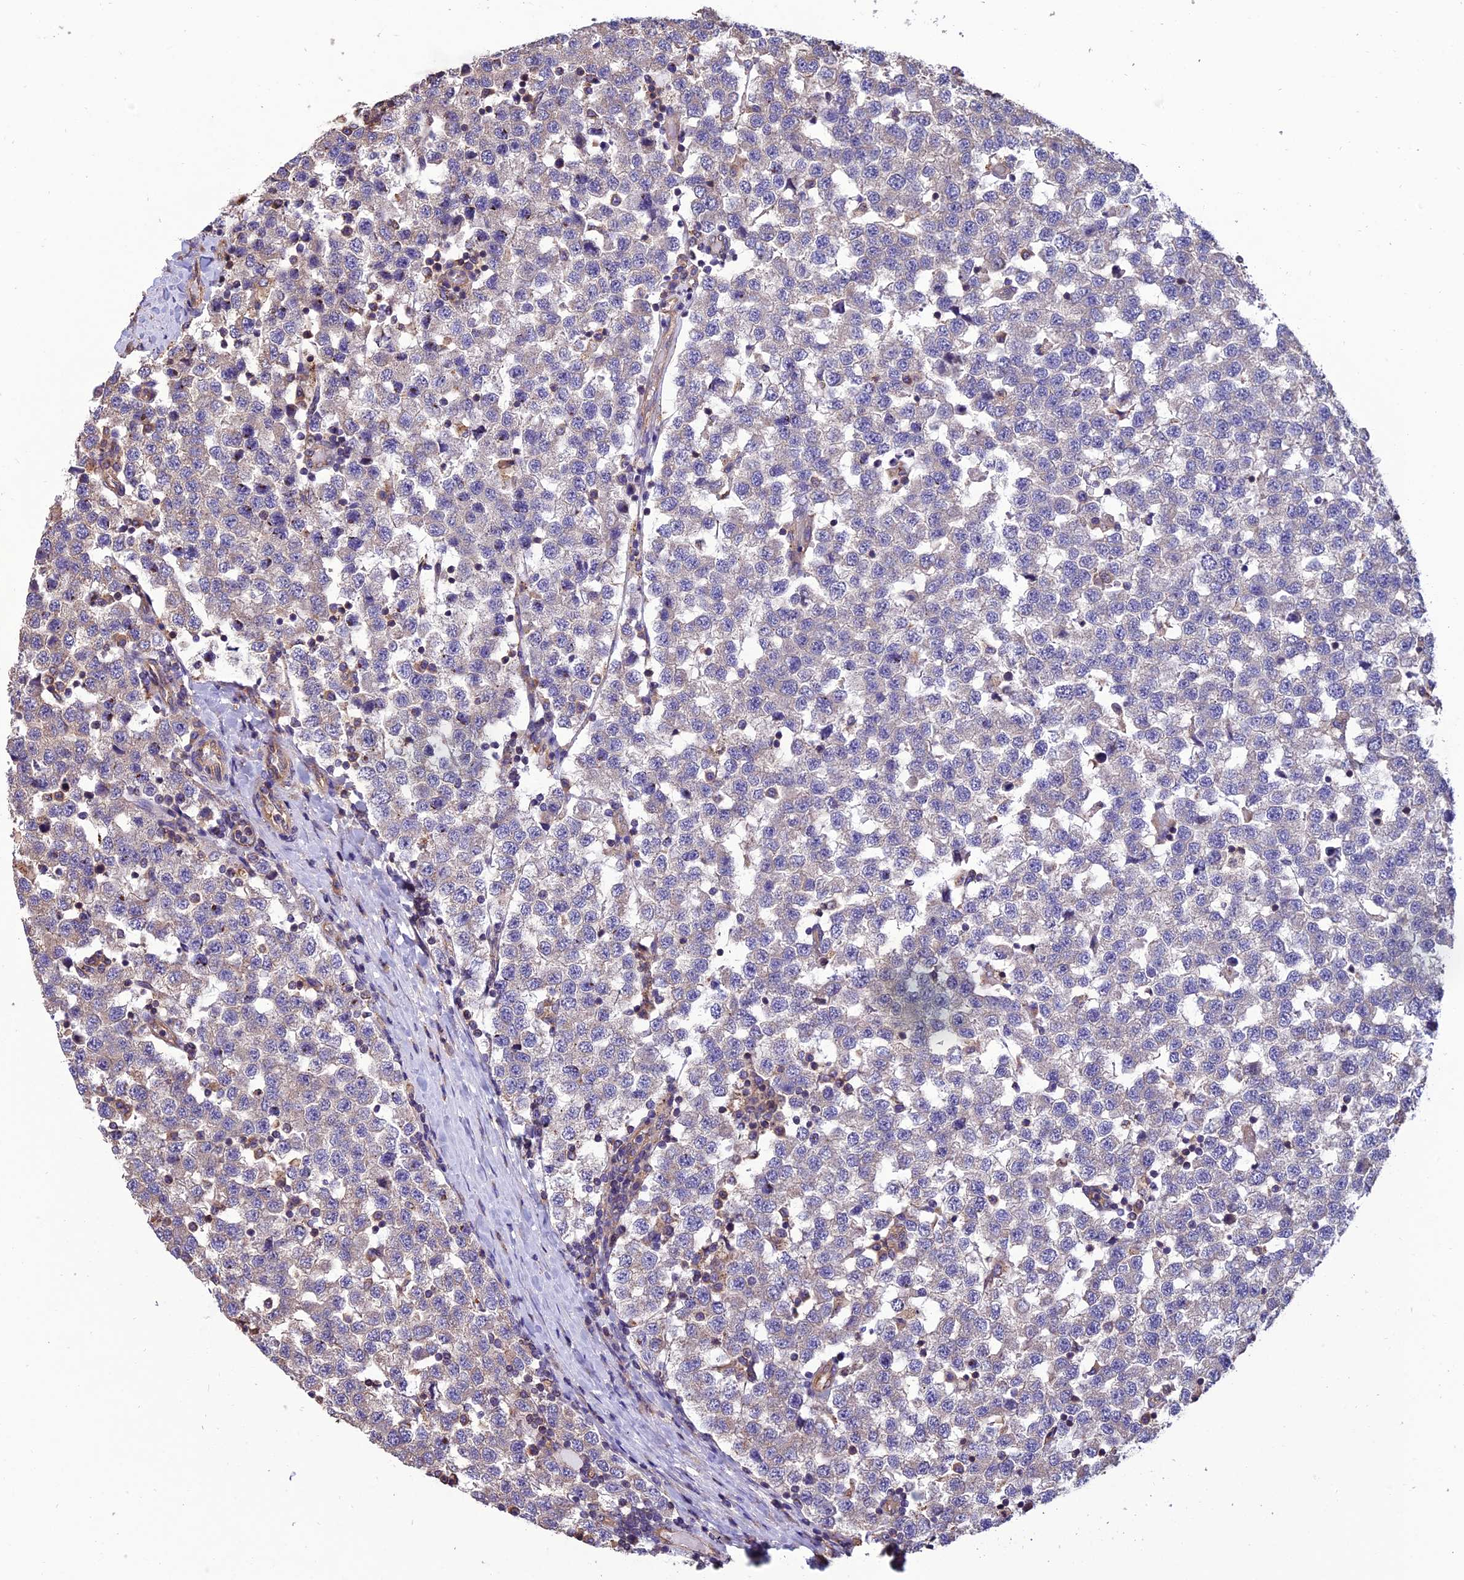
{"staining": {"intensity": "negative", "quantity": "none", "location": "none"}, "tissue": "testis cancer", "cell_type": "Tumor cells", "image_type": "cancer", "snomed": [{"axis": "morphology", "description": "Seminoma, NOS"}, {"axis": "topography", "description": "Testis"}], "caption": "Immunohistochemistry (IHC) of human testis cancer (seminoma) exhibits no expression in tumor cells.", "gene": "CHMP2A", "patient": {"sex": "male", "age": 34}}